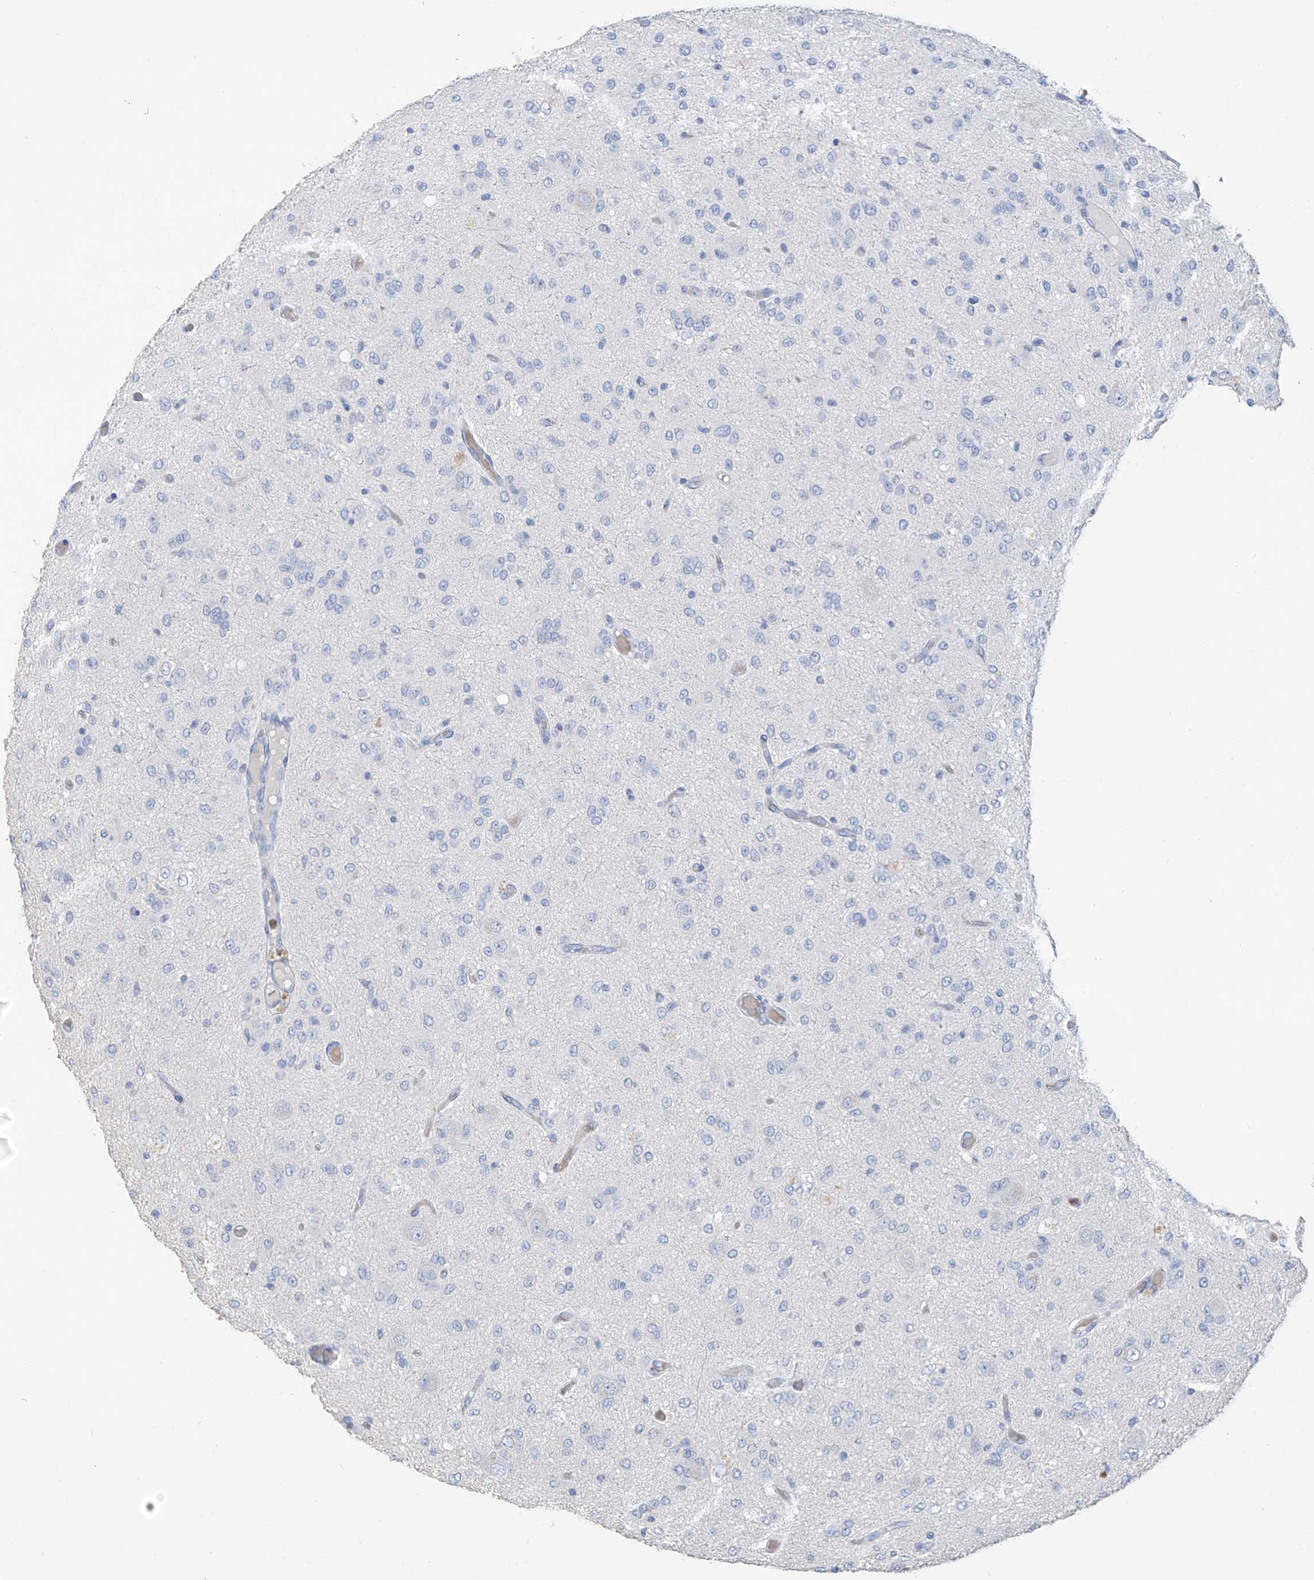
{"staining": {"intensity": "negative", "quantity": "none", "location": "none"}, "tissue": "glioma", "cell_type": "Tumor cells", "image_type": "cancer", "snomed": [{"axis": "morphology", "description": "Glioma, malignant, High grade"}, {"axis": "topography", "description": "Brain"}], "caption": "High power microscopy histopathology image of an immunohistochemistry photomicrograph of malignant glioma (high-grade), revealing no significant positivity in tumor cells. Nuclei are stained in blue.", "gene": "PAFAH1B3", "patient": {"sex": "female", "age": 59}}